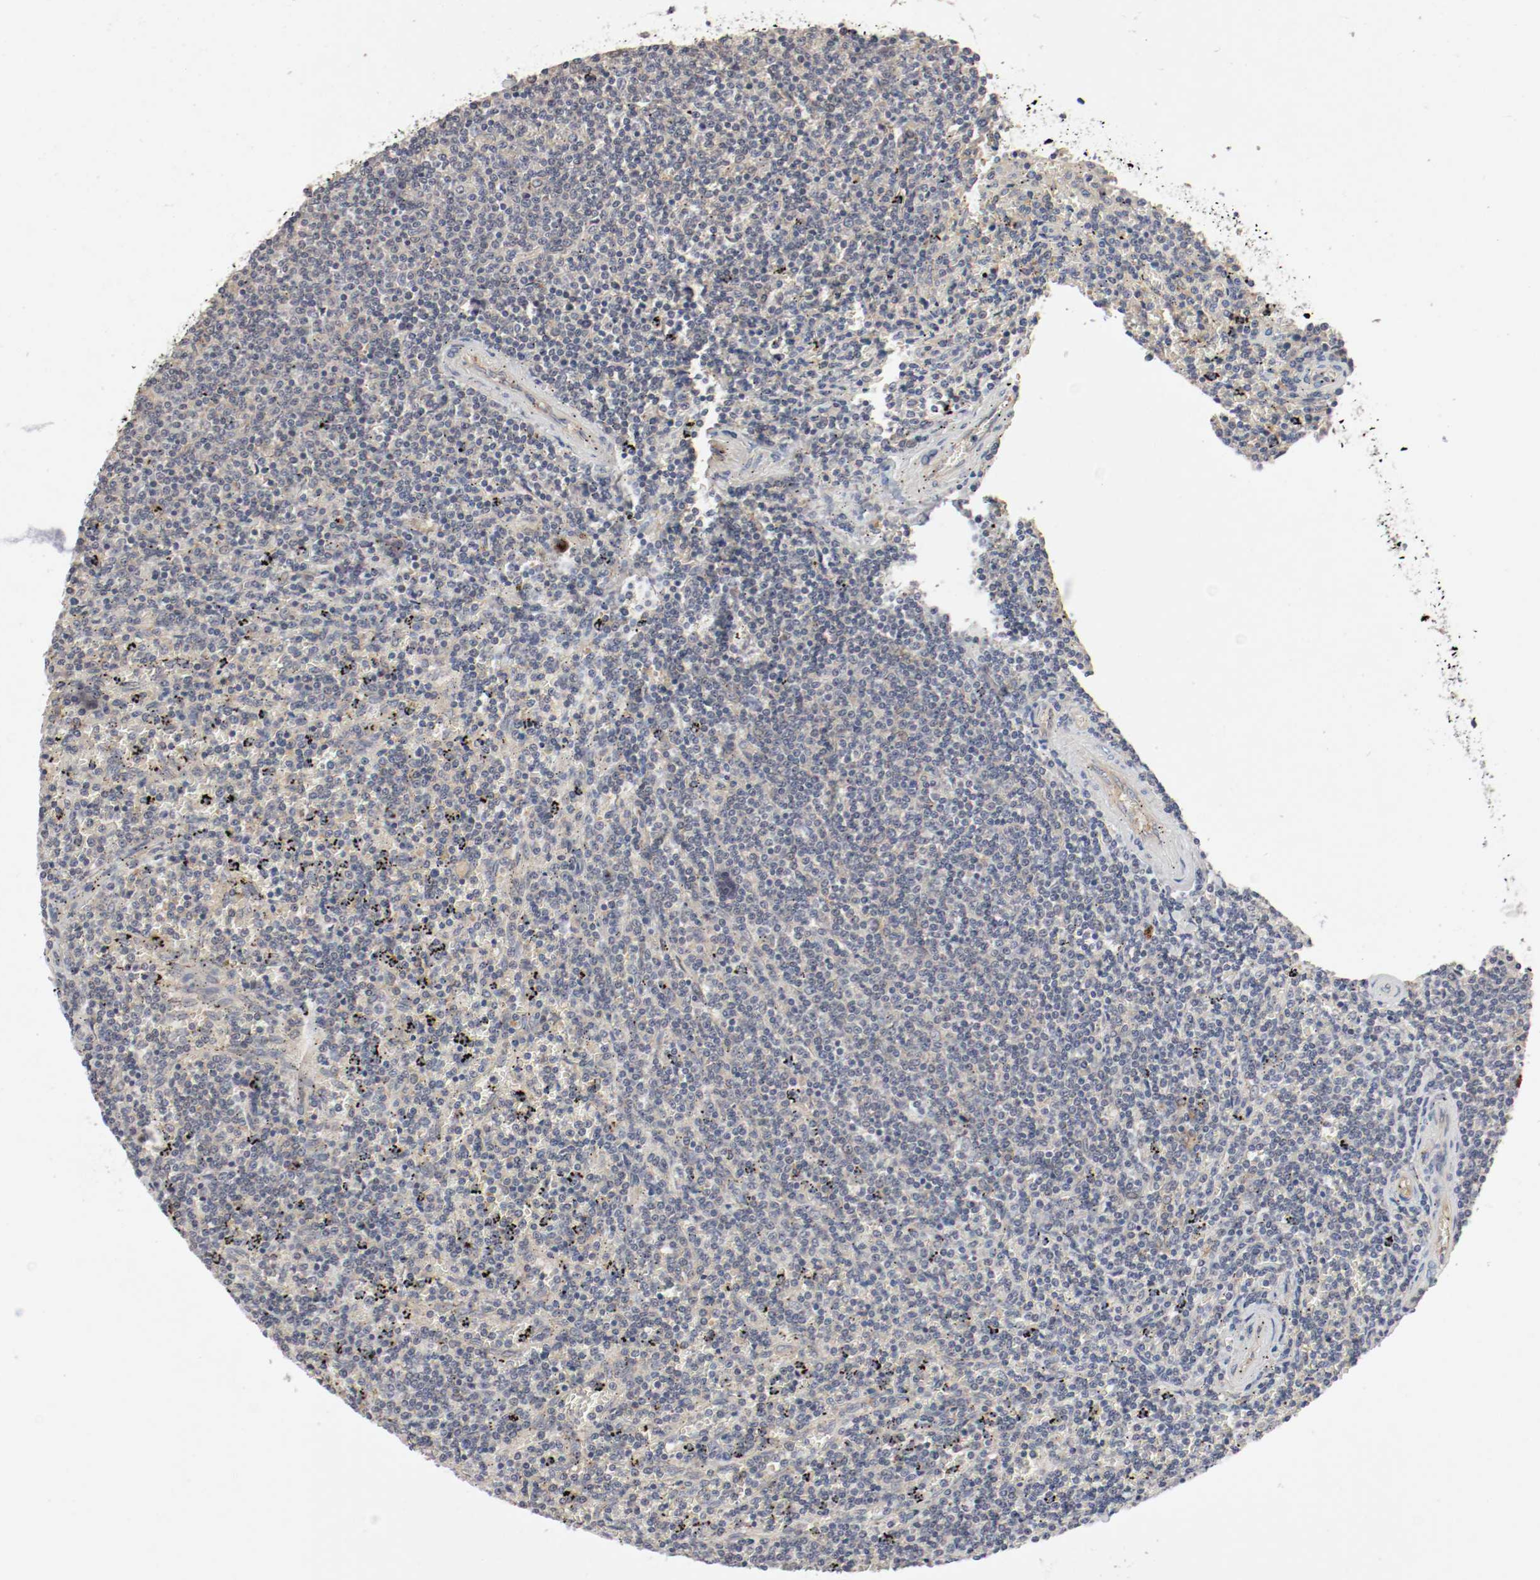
{"staining": {"intensity": "weak", "quantity": "<25%", "location": "cytoplasmic/membranous"}, "tissue": "lymphoma", "cell_type": "Tumor cells", "image_type": "cancer", "snomed": [{"axis": "morphology", "description": "Malignant lymphoma, non-Hodgkin's type, Low grade"}, {"axis": "topography", "description": "Spleen"}], "caption": "An IHC micrograph of low-grade malignant lymphoma, non-Hodgkin's type is shown. There is no staining in tumor cells of low-grade malignant lymphoma, non-Hodgkin's type.", "gene": "REN", "patient": {"sex": "female", "age": 50}}